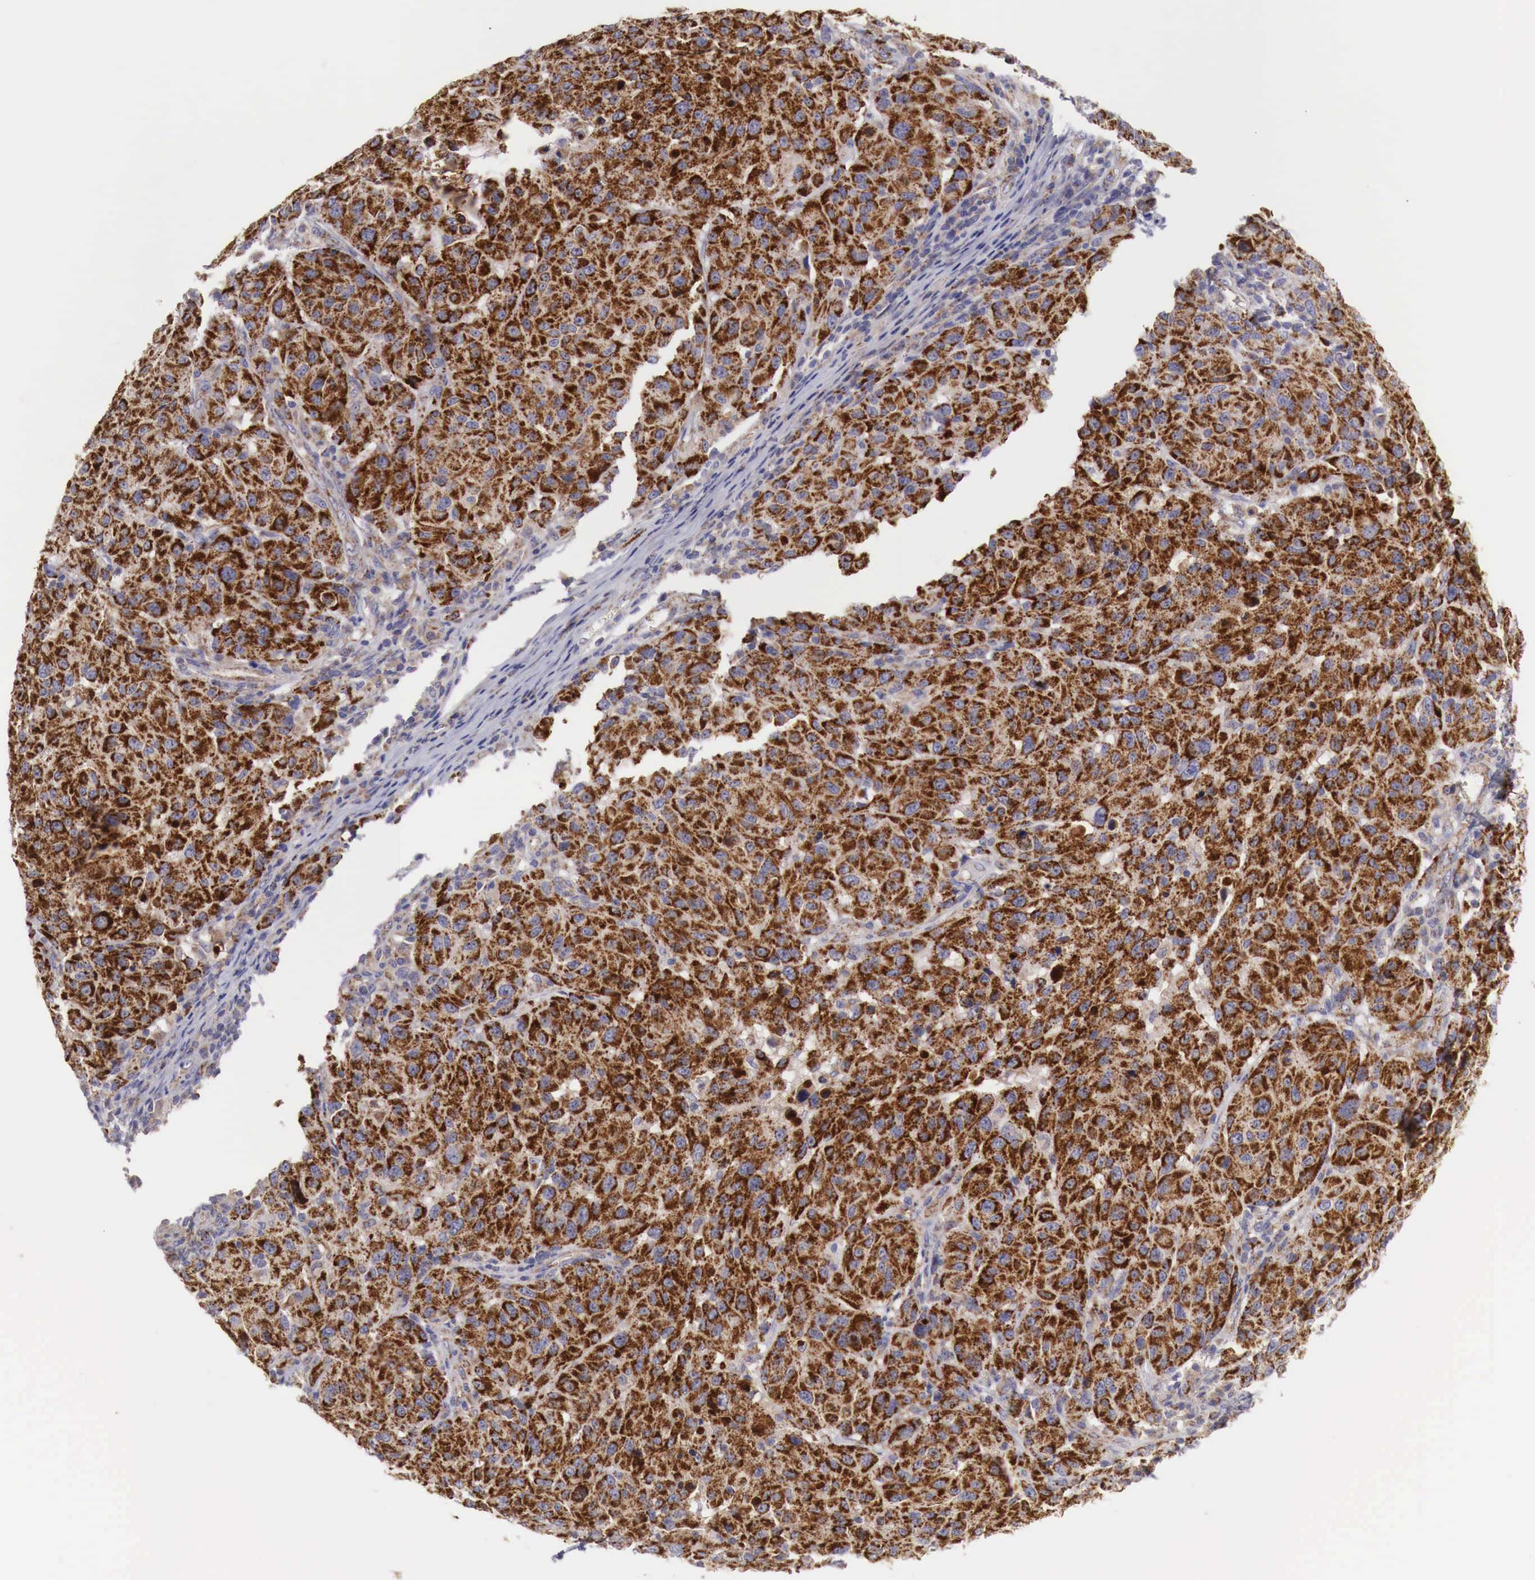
{"staining": {"intensity": "strong", "quantity": ">75%", "location": "cytoplasmic/membranous"}, "tissue": "melanoma", "cell_type": "Tumor cells", "image_type": "cancer", "snomed": [{"axis": "morphology", "description": "Malignant melanoma, NOS"}, {"axis": "topography", "description": "Skin"}], "caption": "Brown immunohistochemical staining in human melanoma displays strong cytoplasmic/membranous staining in about >75% of tumor cells.", "gene": "XPNPEP3", "patient": {"sex": "female", "age": 77}}